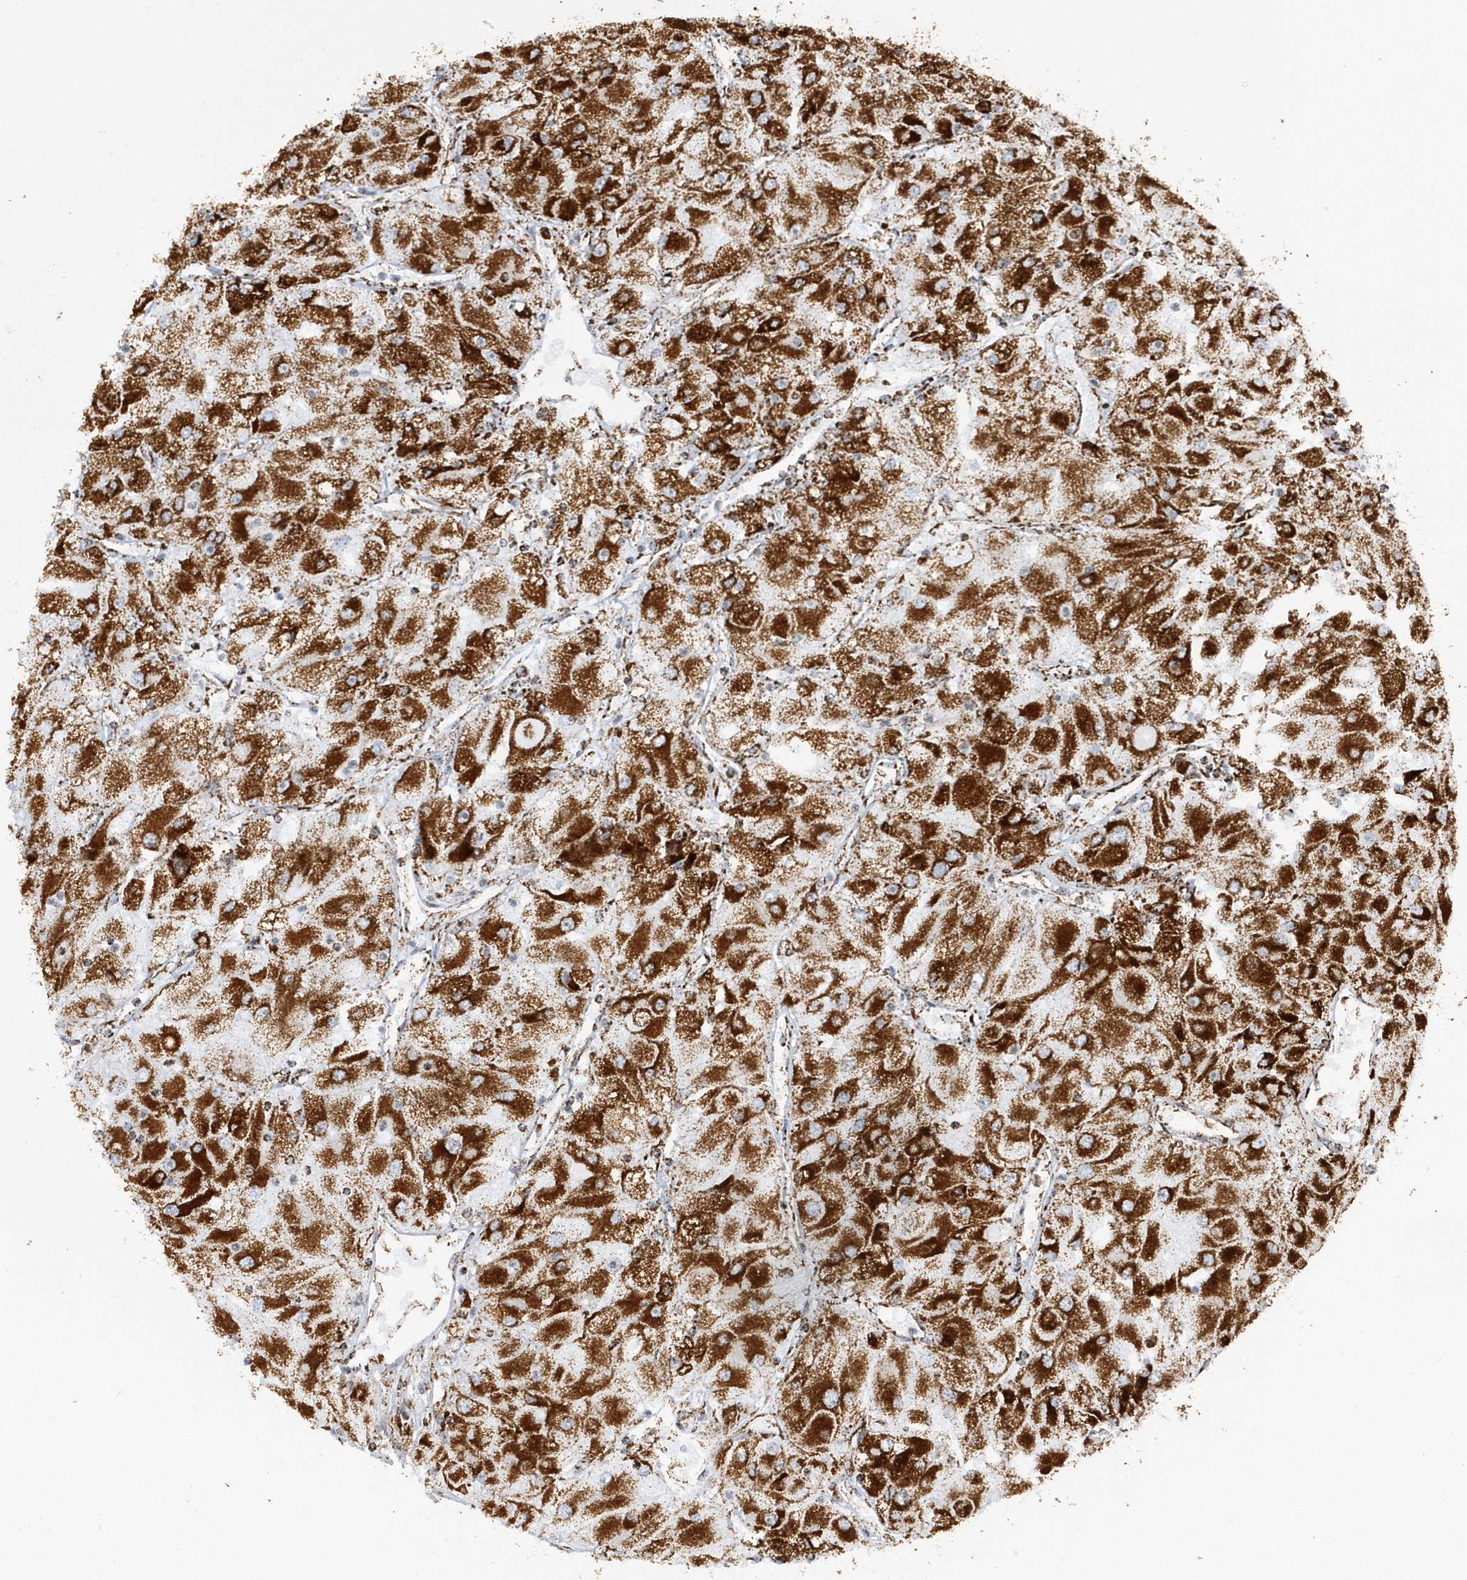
{"staining": {"intensity": "strong", "quantity": ">75%", "location": "cytoplasmic/membranous"}, "tissue": "renal cancer", "cell_type": "Tumor cells", "image_type": "cancer", "snomed": [{"axis": "morphology", "description": "Adenocarcinoma, NOS"}, {"axis": "topography", "description": "Kidney"}], "caption": "Human renal cancer stained with a brown dye shows strong cytoplasmic/membranous positive staining in about >75% of tumor cells.", "gene": "CRY2", "patient": {"sex": "male", "age": 80}}